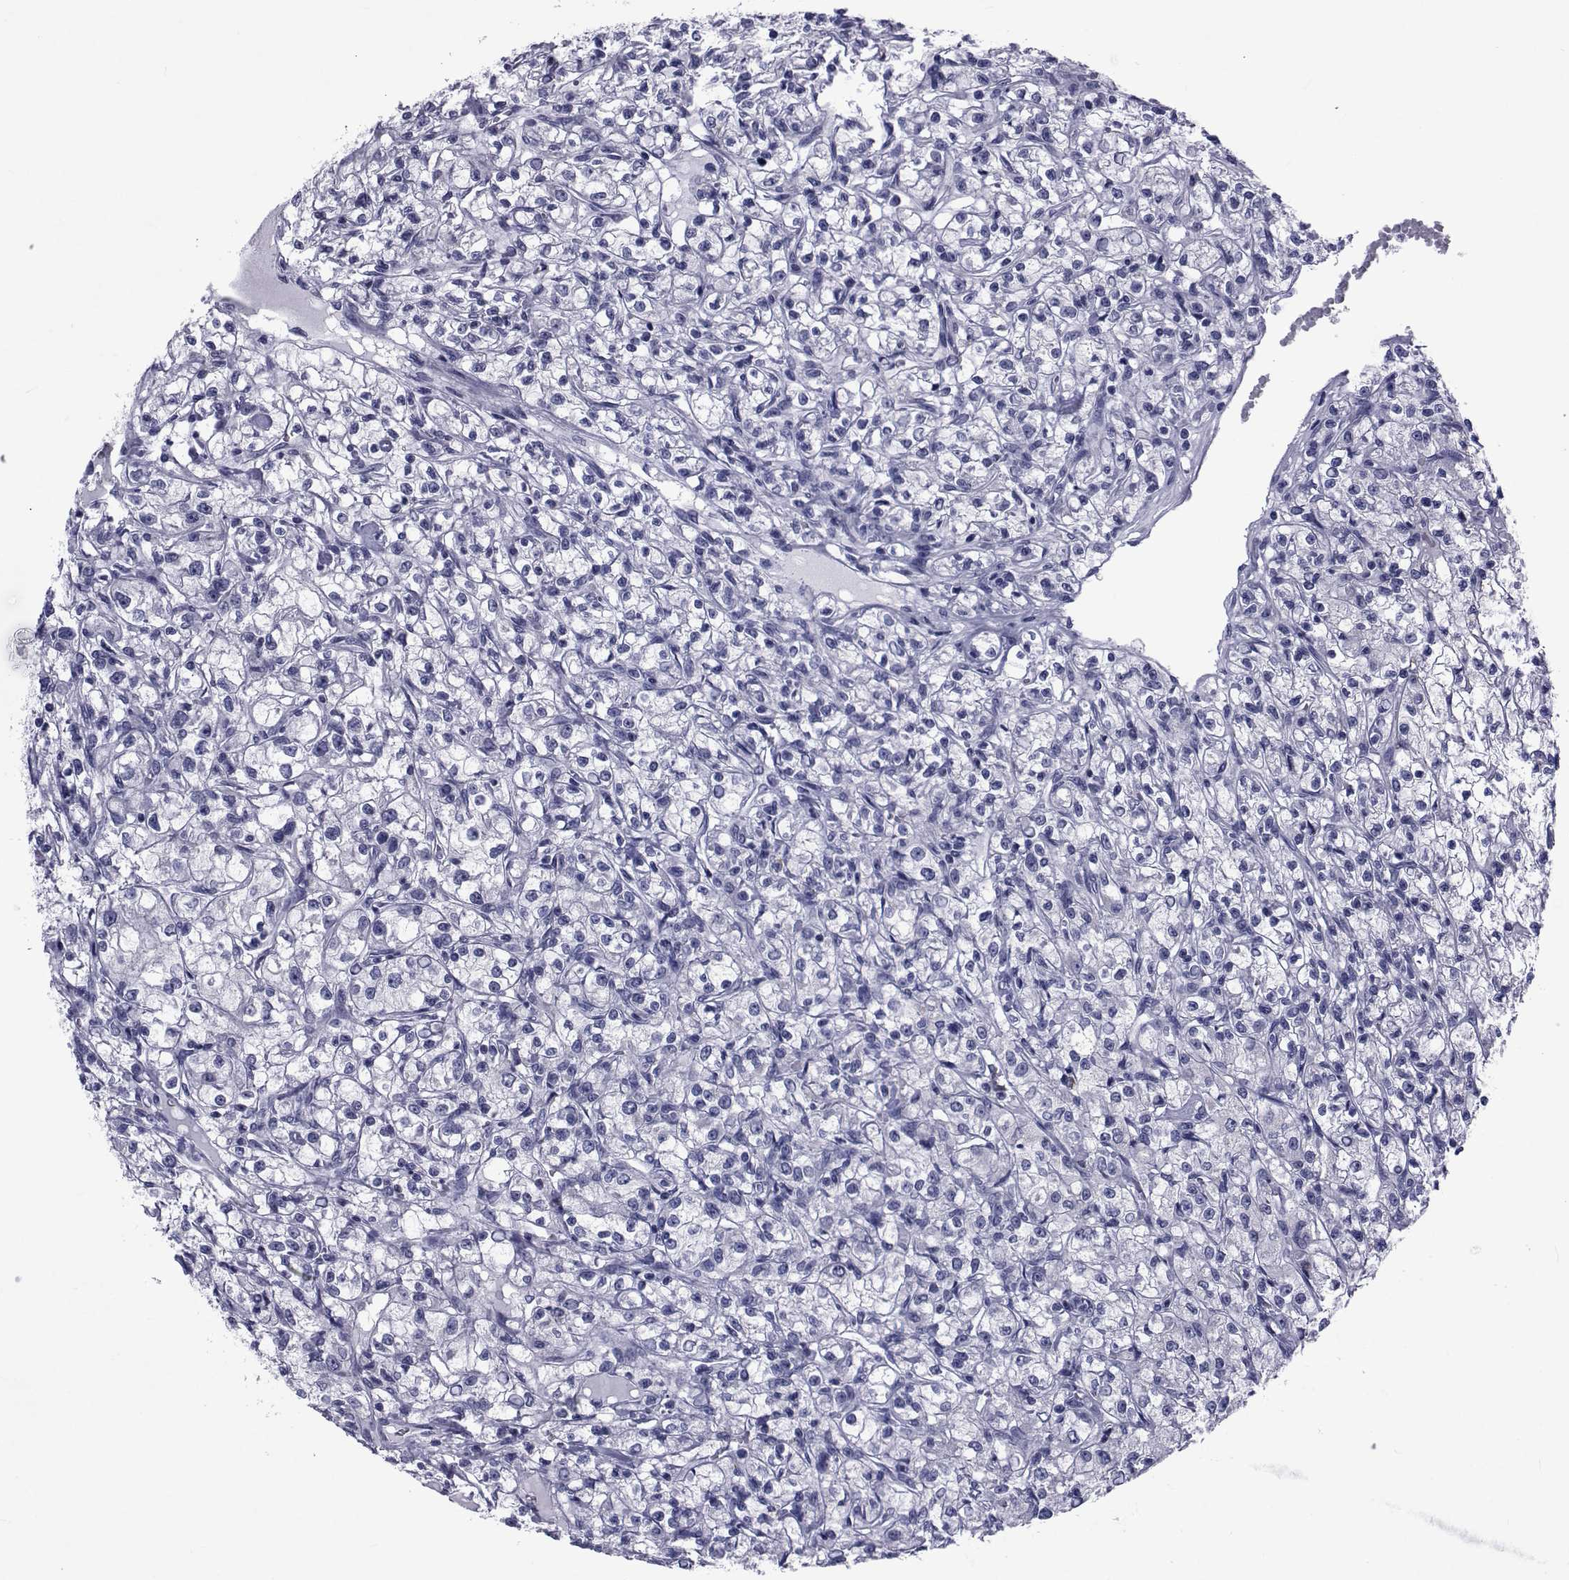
{"staining": {"intensity": "negative", "quantity": "none", "location": "none"}, "tissue": "renal cancer", "cell_type": "Tumor cells", "image_type": "cancer", "snomed": [{"axis": "morphology", "description": "Adenocarcinoma, NOS"}, {"axis": "topography", "description": "Kidney"}], "caption": "Tumor cells show no significant expression in renal cancer. Brightfield microscopy of immunohistochemistry stained with DAB (brown) and hematoxylin (blue), captured at high magnification.", "gene": "GKAP1", "patient": {"sex": "female", "age": 59}}